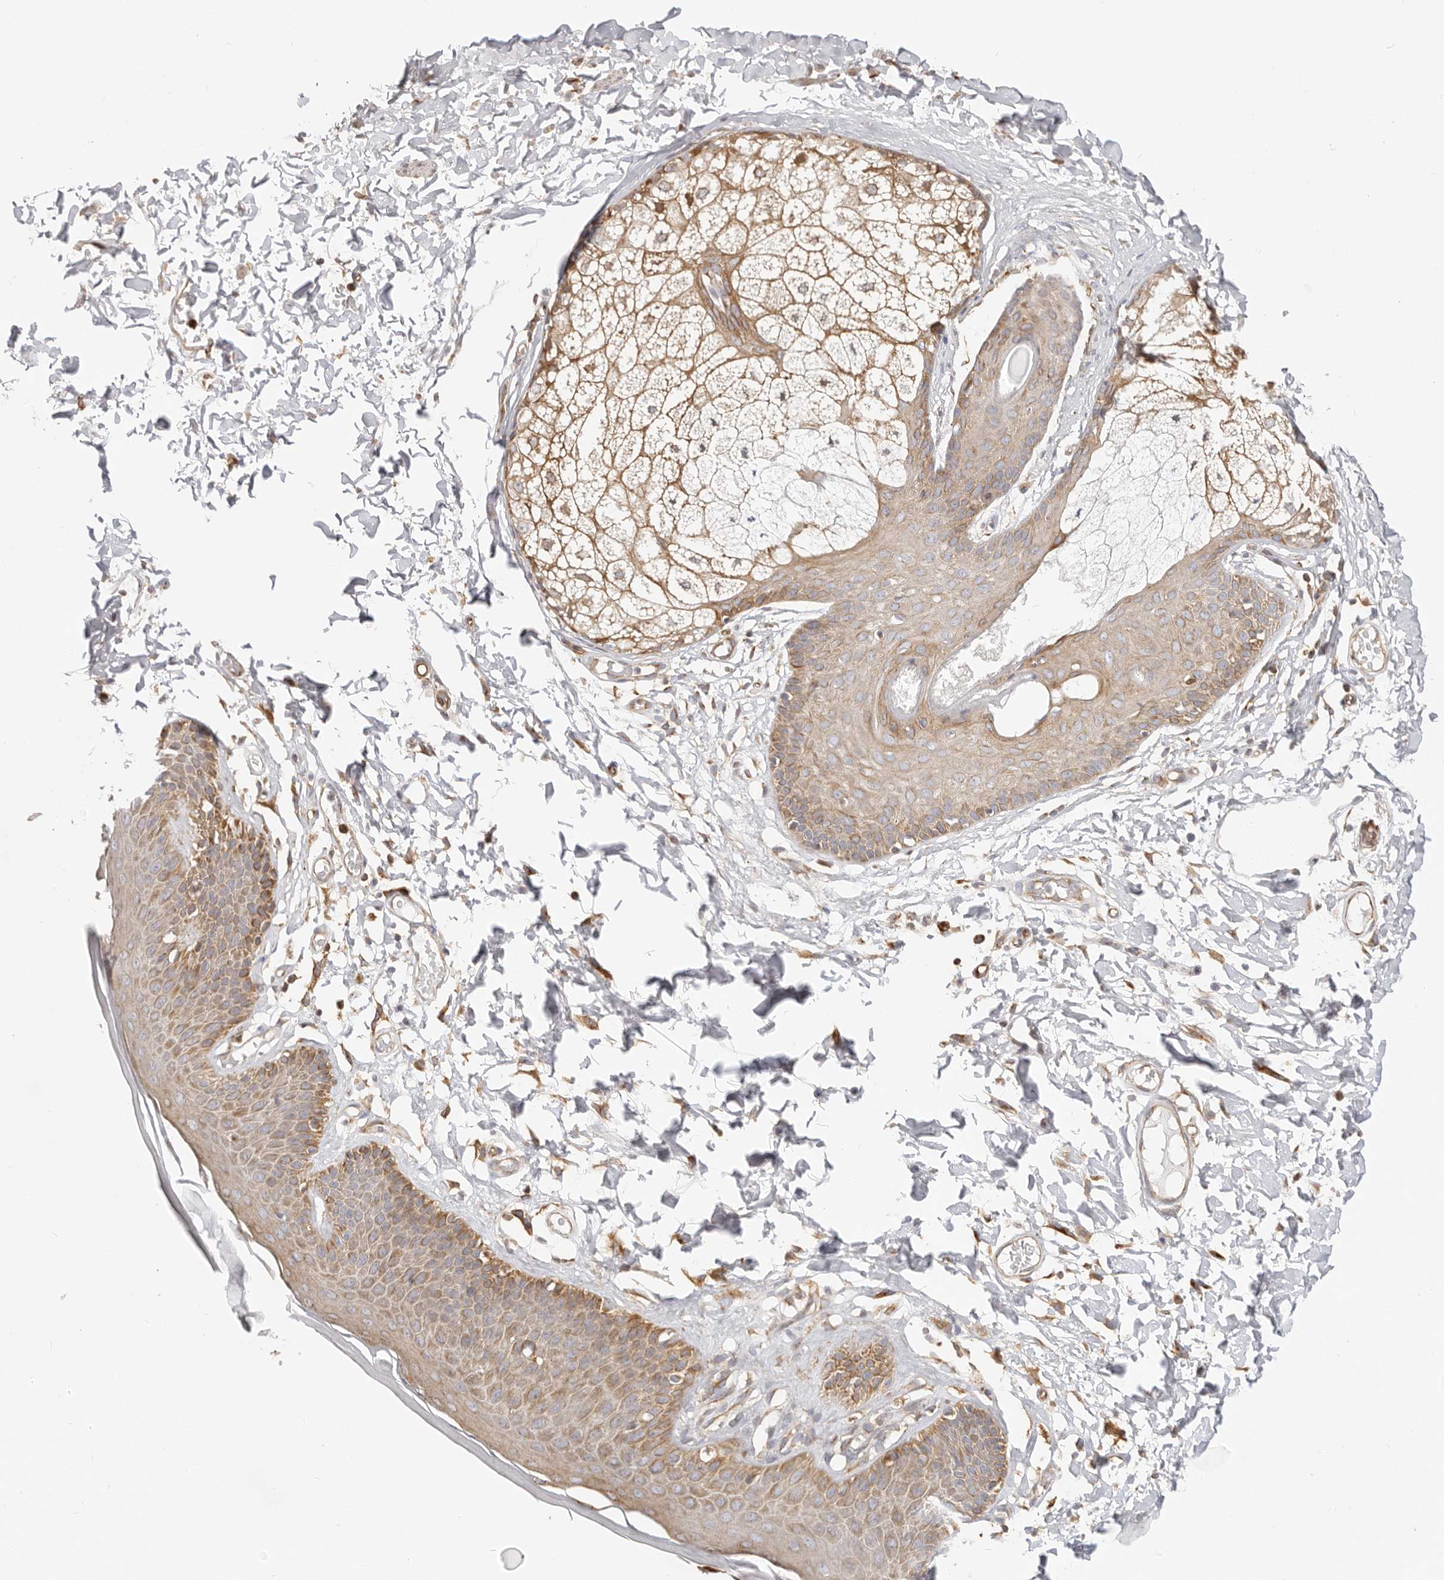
{"staining": {"intensity": "weak", "quantity": "25%-75%", "location": "cytoplasmic/membranous"}, "tissue": "skin", "cell_type": "Epidermal cells", "image_type": "normal", "snomed": [{"axis": "morphology", "description": "Normal tissue, NOS"}, {"axis": "topography", "description": "Vulva"}], "caption": "High-power microscopy captured an immunohistochemistry photomicrograph of benign skin, revealing weak cytoplasmic/membranous positivity in approximately 25%-75% of epidermal cells. The staining was performed using DAB, with brown indicating positive protein expression. Nuclei are stained blue with hematoxylin.", "gene": "DTNBP1", "patient": {"sex": "female", "age": 73}}